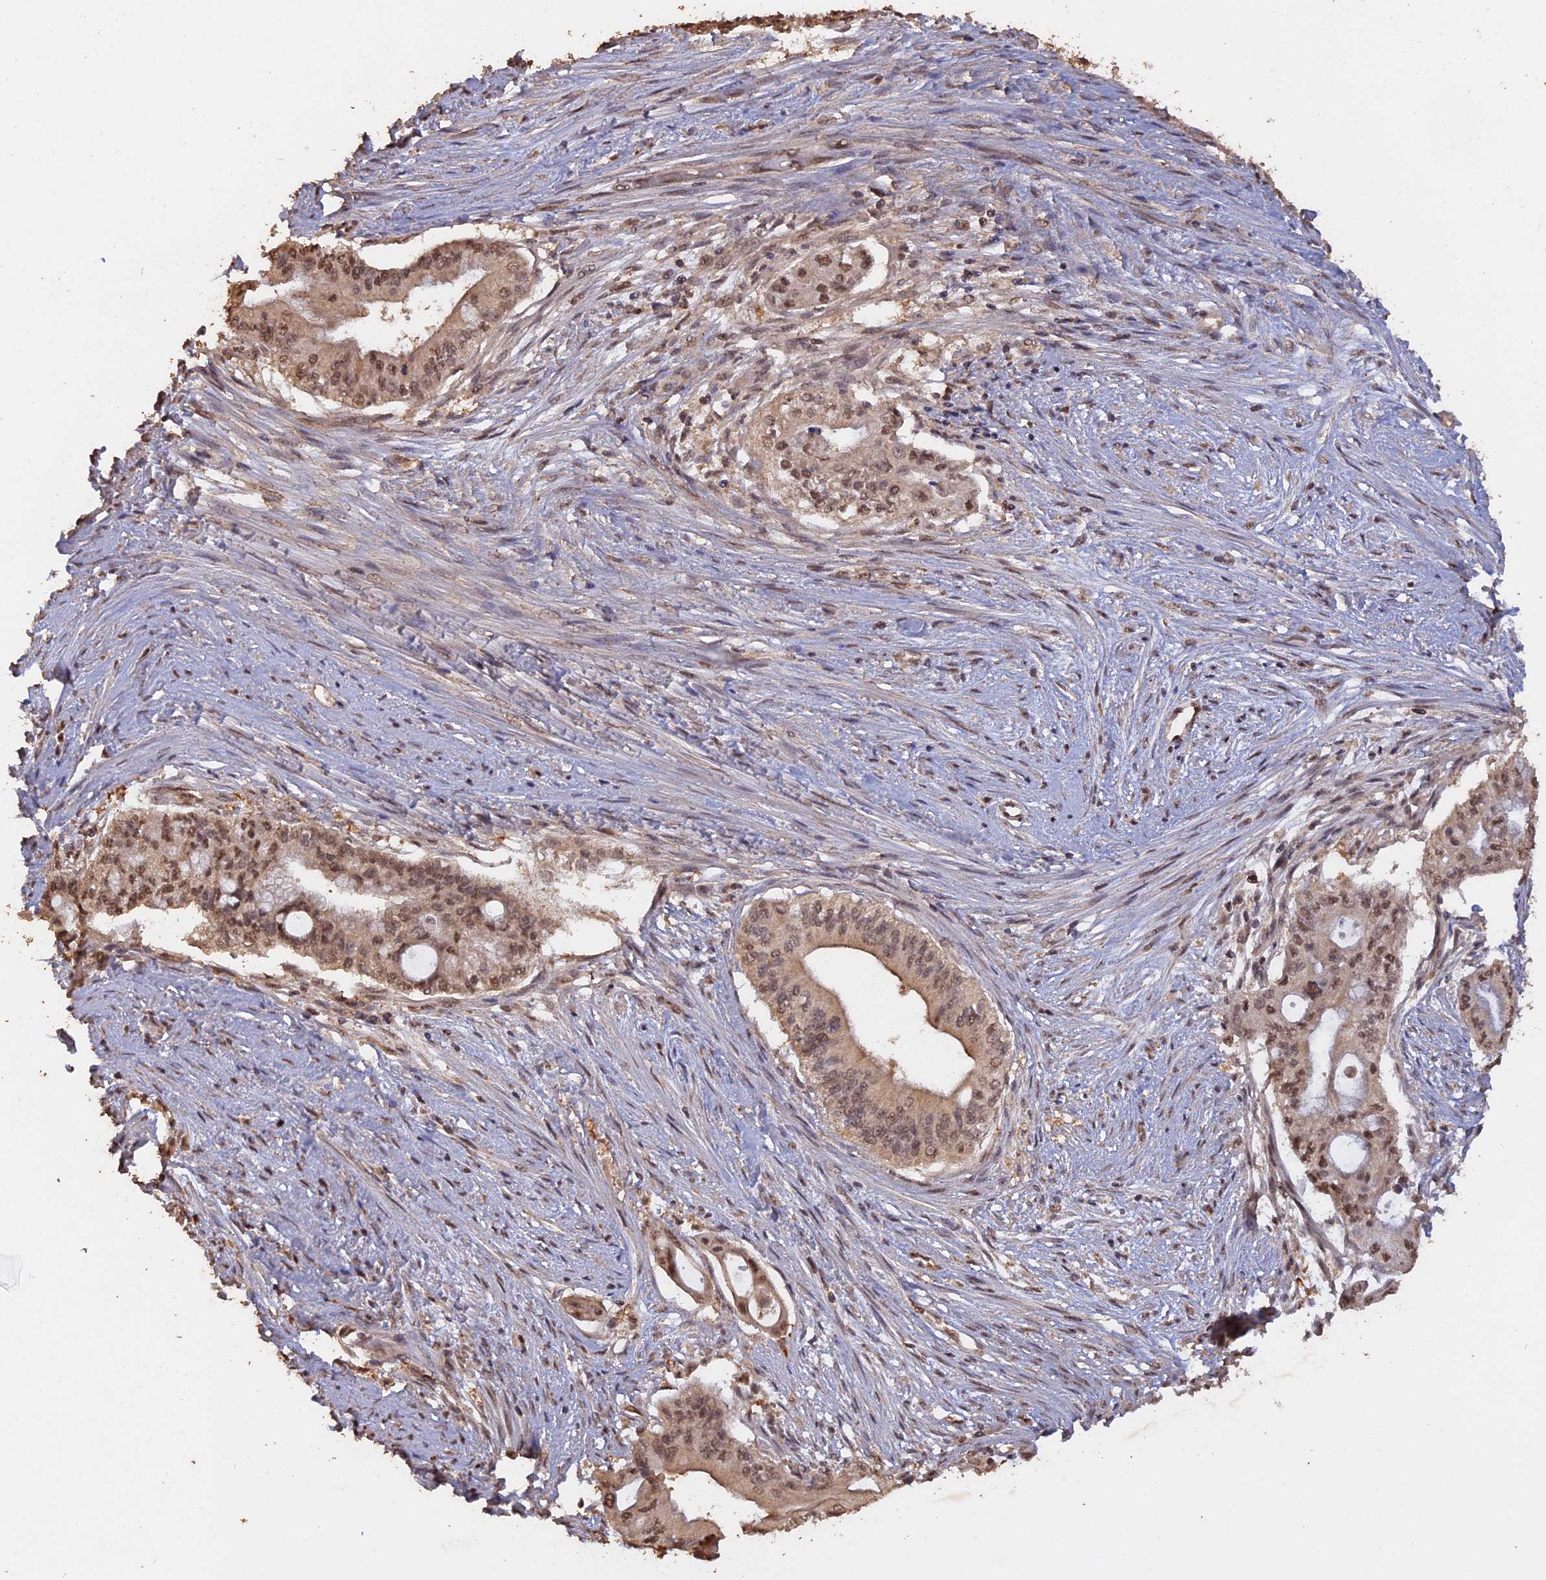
{"staining": {"intensity": "moderate", "quantity": ">75%", "location": "cytoplasmic/membranous,nuclear"}, "tissue": "pancreatic cancer", "cell_type": "Tumor cells", "image_type": "cancer", "snomed": [{"axis": "morphology", "description": "Adenocarcinoma, NOS"}, {"axis": "topography", "description": "Pancreas"}], "caption": "High-power microscopy captured an IHC image of pancreatic cancer, revealing moderate cytoplasmic/membranous and nuclear expression in approximately >75% of tumor cells.", "gene": "PSMC6", "patient": {"sex": "male", "age": 46}}